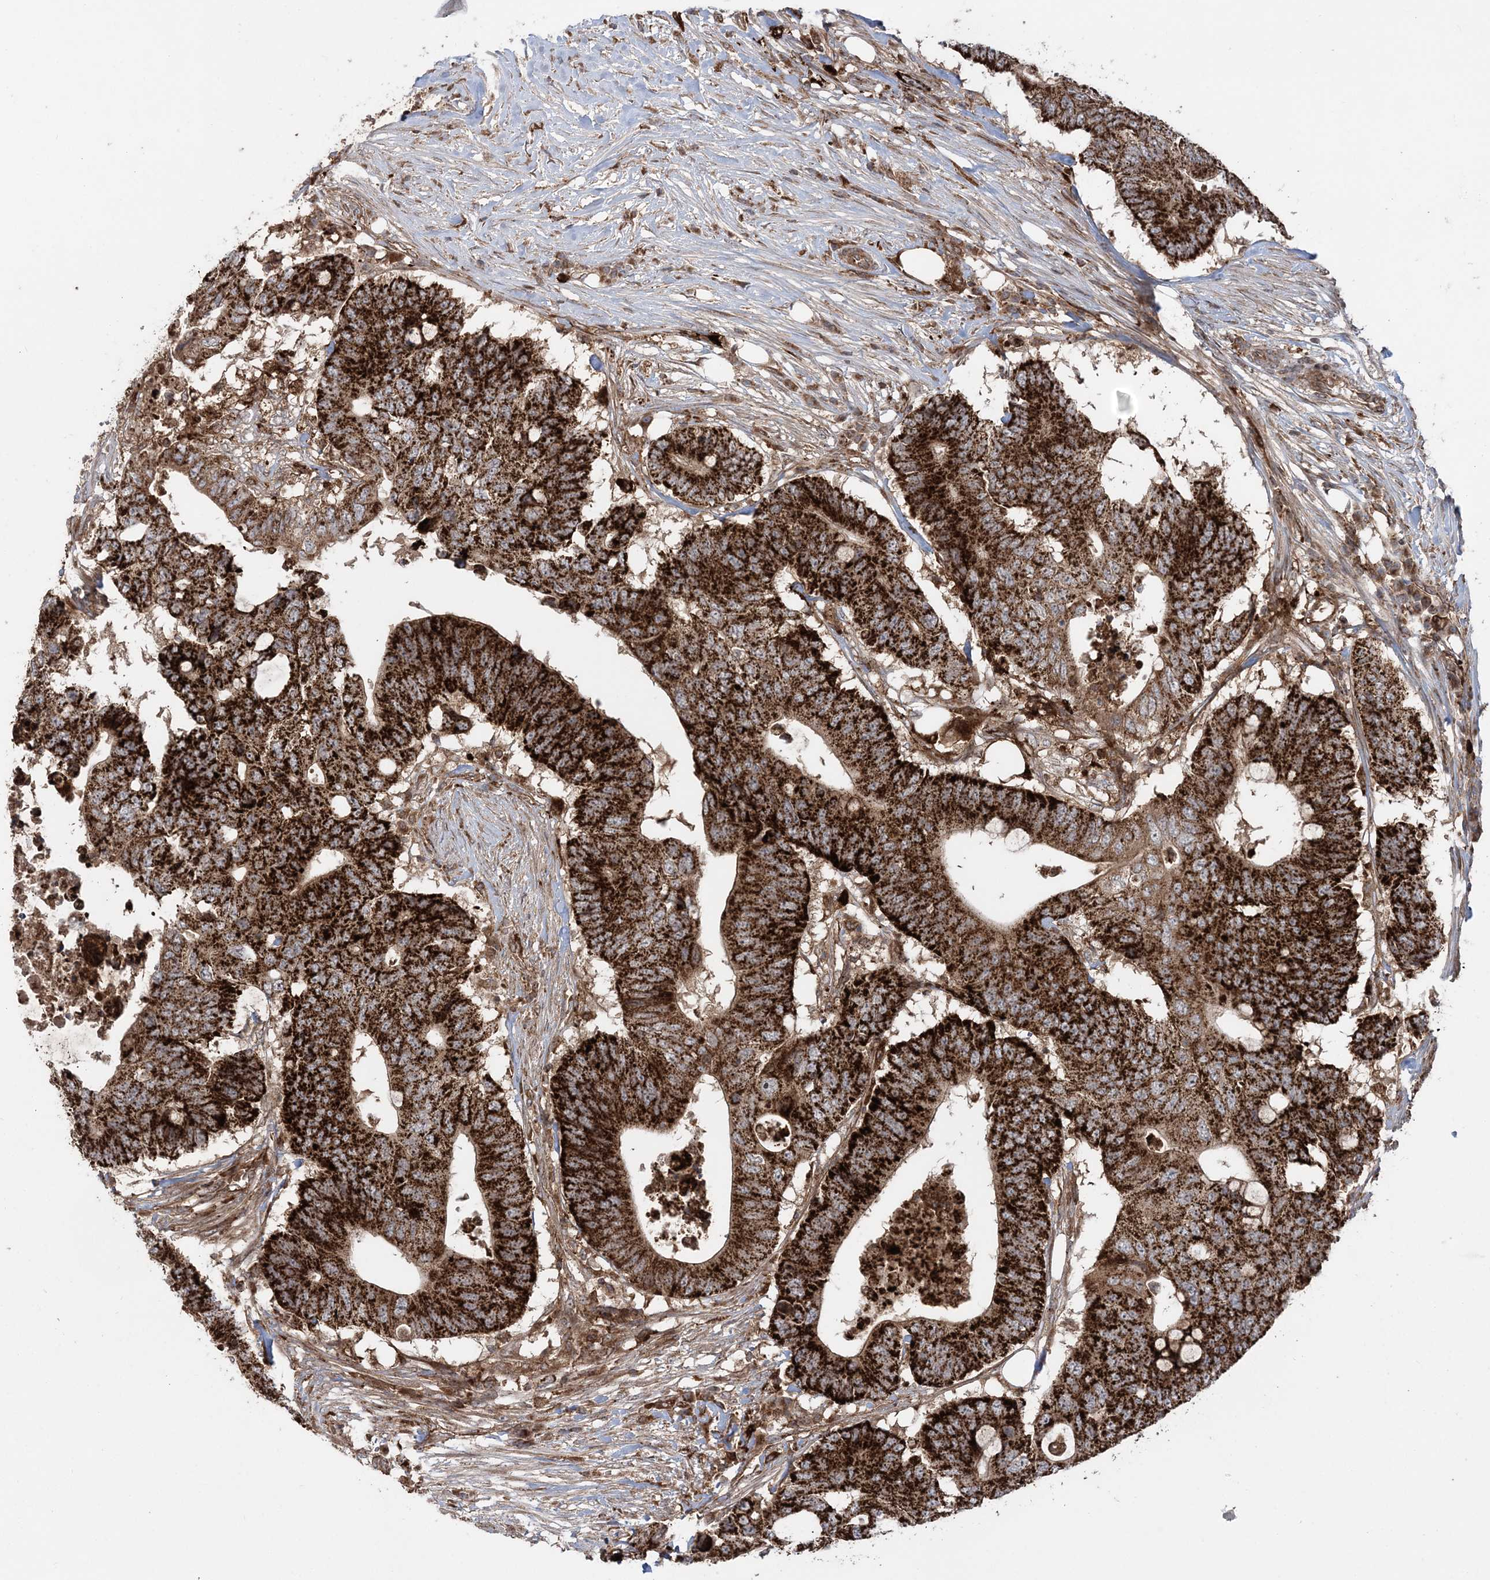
{"staining": {"intensity": "strong", "quantity": ">75%", "location": "cytoplasmic/membranous"}, "tissue": "colorectal cancer", "cell_type": "Tumor cells", "image_type": "cancer", "snomed": [{"axis": "morphology", "description": "Adenocarcinoma, NOS"}, {"axis": "topography", "description": "Colon"}], "caption": "Colorectal adenocarcinoma tissue reveals strong cytoplasmic/membranous staining in approximately >75% of tumor cells, visualized by immunohistochemistry.", "gene": "LRPPRC", "patient": {"sex": "male", "age": 71}}